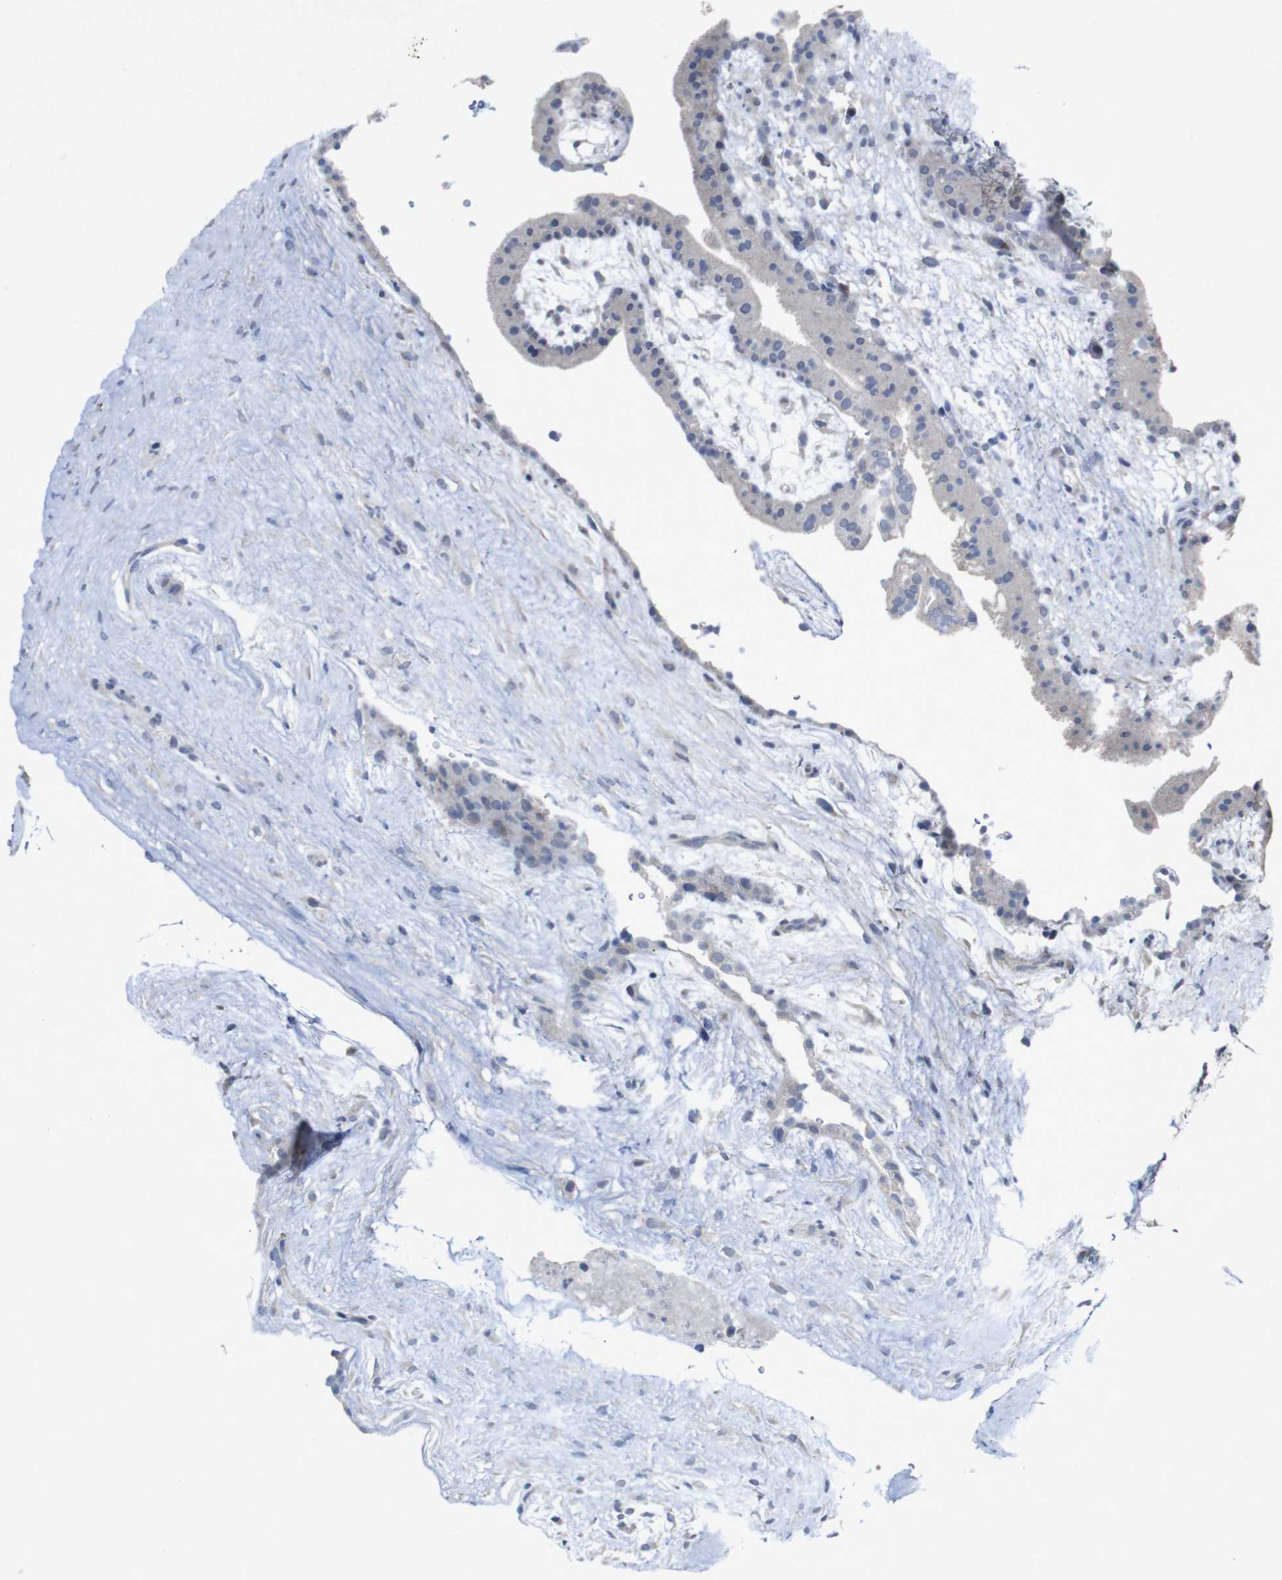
{"staining": {"intensity": "negative", "quantity": "none", "location": "none"}, "tissue": "placenta", "cell_type": "Trophoblastic cells", "image_type": "normal", "snomed": [{"axis": "morphology", "description": "Normal tissue, NOS"}, {"axis": "topography", "description": "Placenta"}], "caption": "A high-resolution micrograph shows immunohistochemistry staining of unremarkable placenta, which demonstrates no significant positivity in trophoblastic cells. The staining is performed using DAB brown chromogen with nuclei counter-stained in using hematoxylin.", "gene": "SLAMF7", "patient": {"sex": "female", "age": 19}}